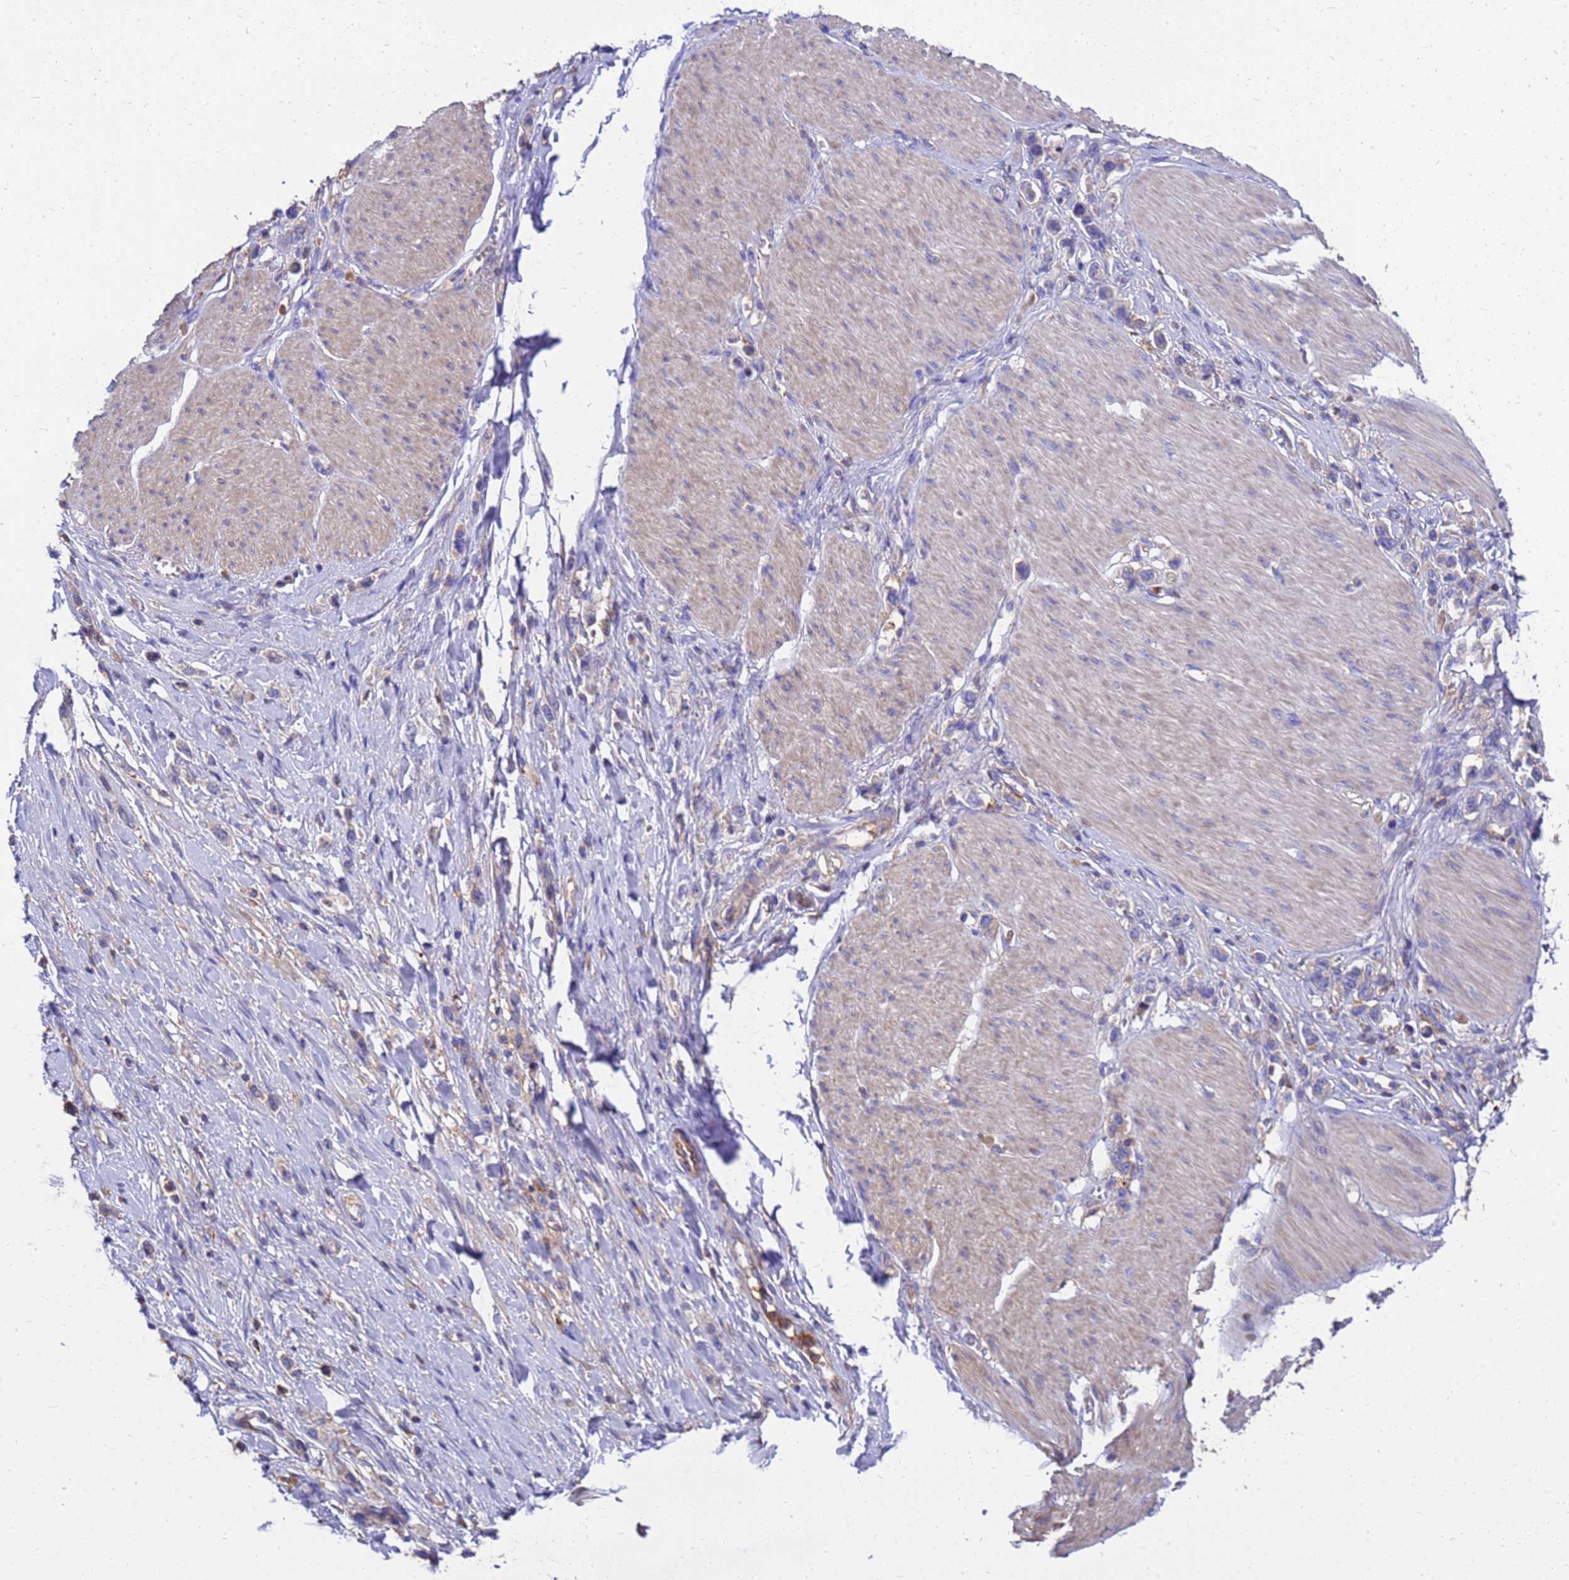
{"staining": {"intensity": "negative", "quantity": "none", "location": "none"}, "tissue": "stomach cancer", "cell_type": "Tumor cells", "image_type": "cancer", "snomed": [{"axis": "morphology", "description": "Adenocarcinoma, NOS"}, {"axis": "topography", "description": "Stomach"}], "caption": "Tumor cells show no significant positivity in adenocarcinoma (stomach). (Immunohistochemistry, brightfield microscopy, high magnification).", "gene": "ZNF235", "patient": {"sex": "female", "age": 65}}